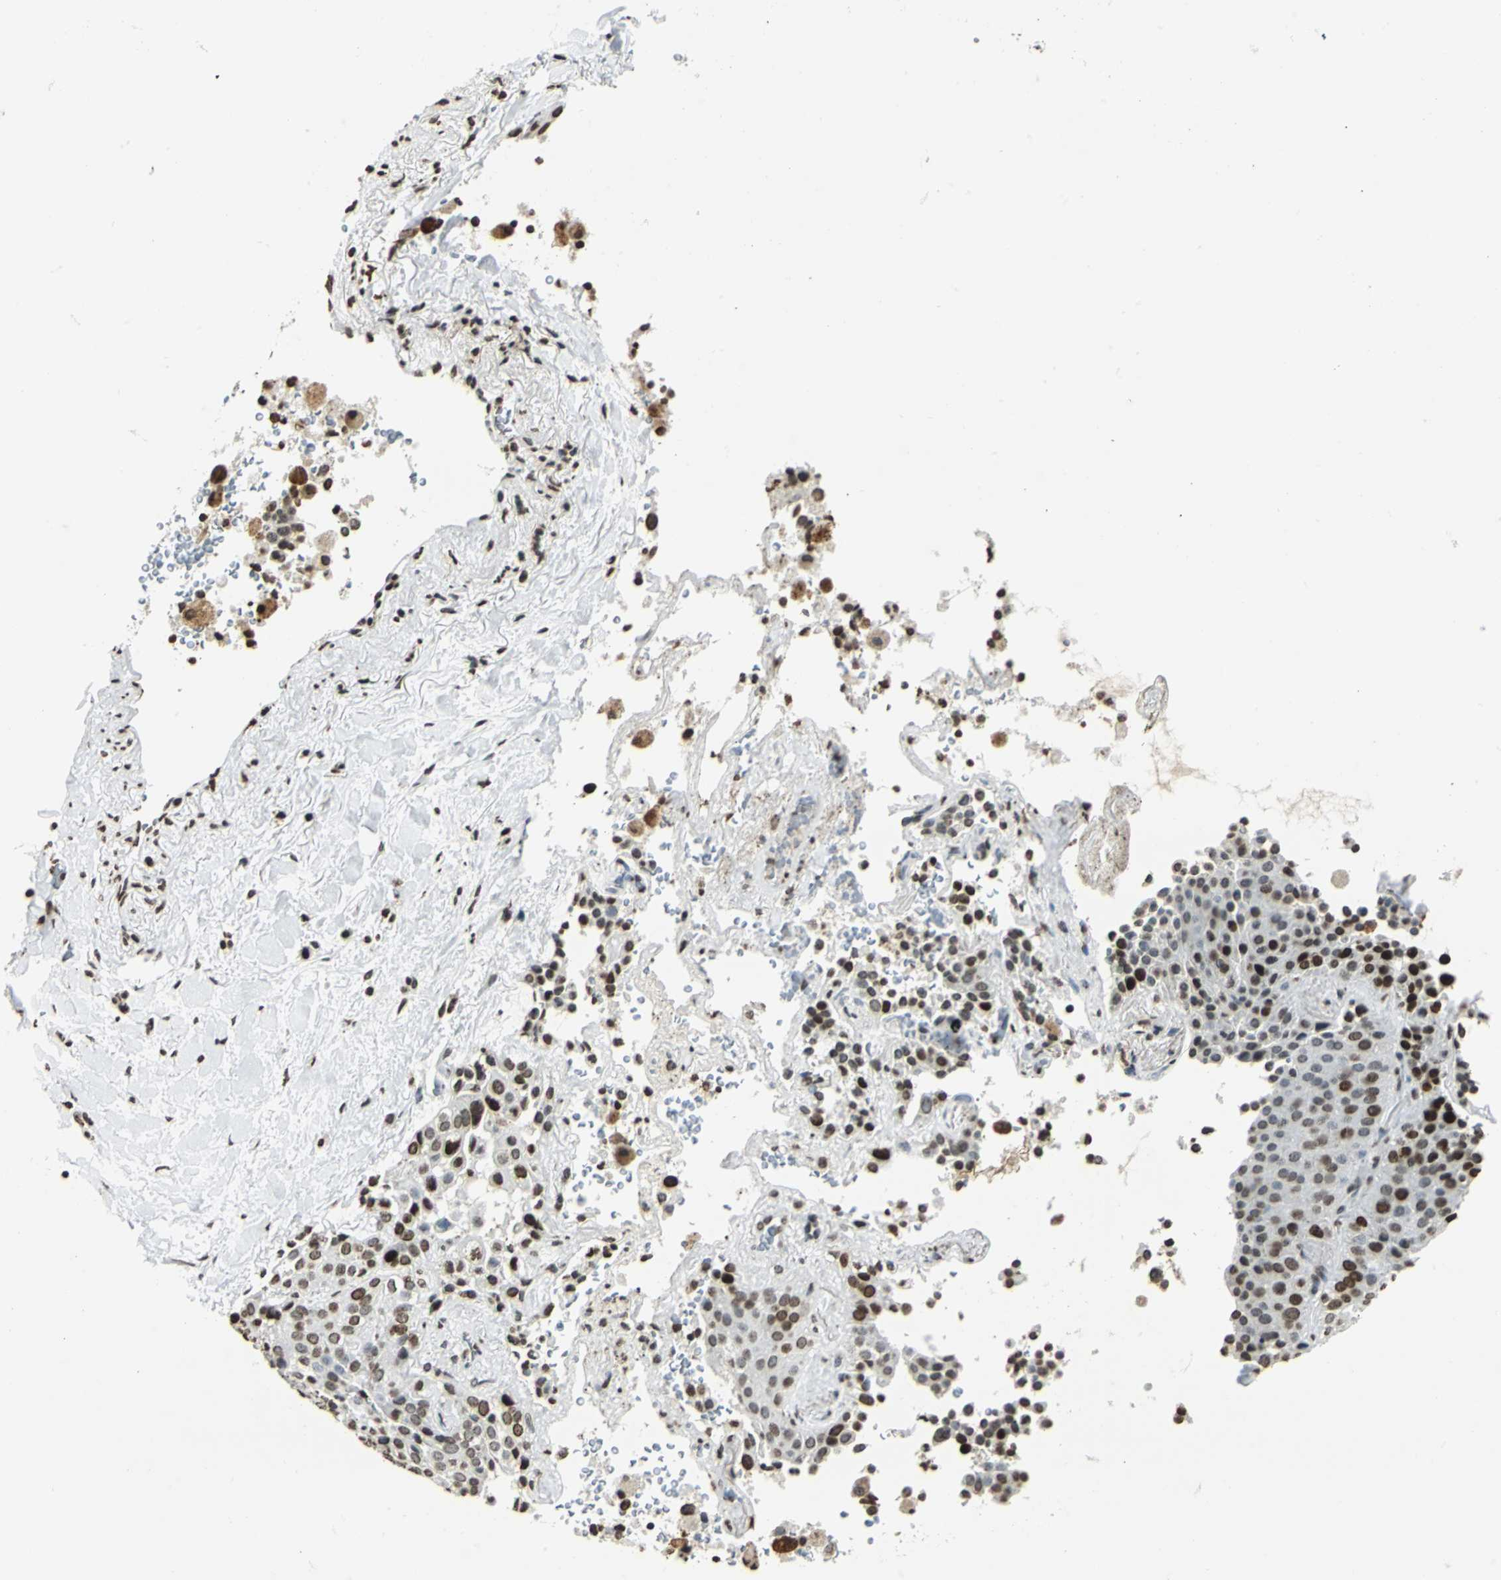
{"staining": {"intensity": "strong", "quantity": ">75%", "location": "nuclear"}, "tissue": "lung cancer", "cell_type": "Tumor cells", "image_type": "cancer", "snomed": [{"axis": "morphology", "description": "Squamous cell carcinoma, NOS"}, {"axis": "topography", "description": "Lung"}], "caption": "Immunohistochemical staining of human lung cancer (squamous cell carcinoma) reveals strong nuclear protein staining in approximately >75% of tumor cells. (DAB IHC with brightfield microscopy, high magnification).", "gene": "MCM4", "patient": {"sex": "male", "age": 54}}